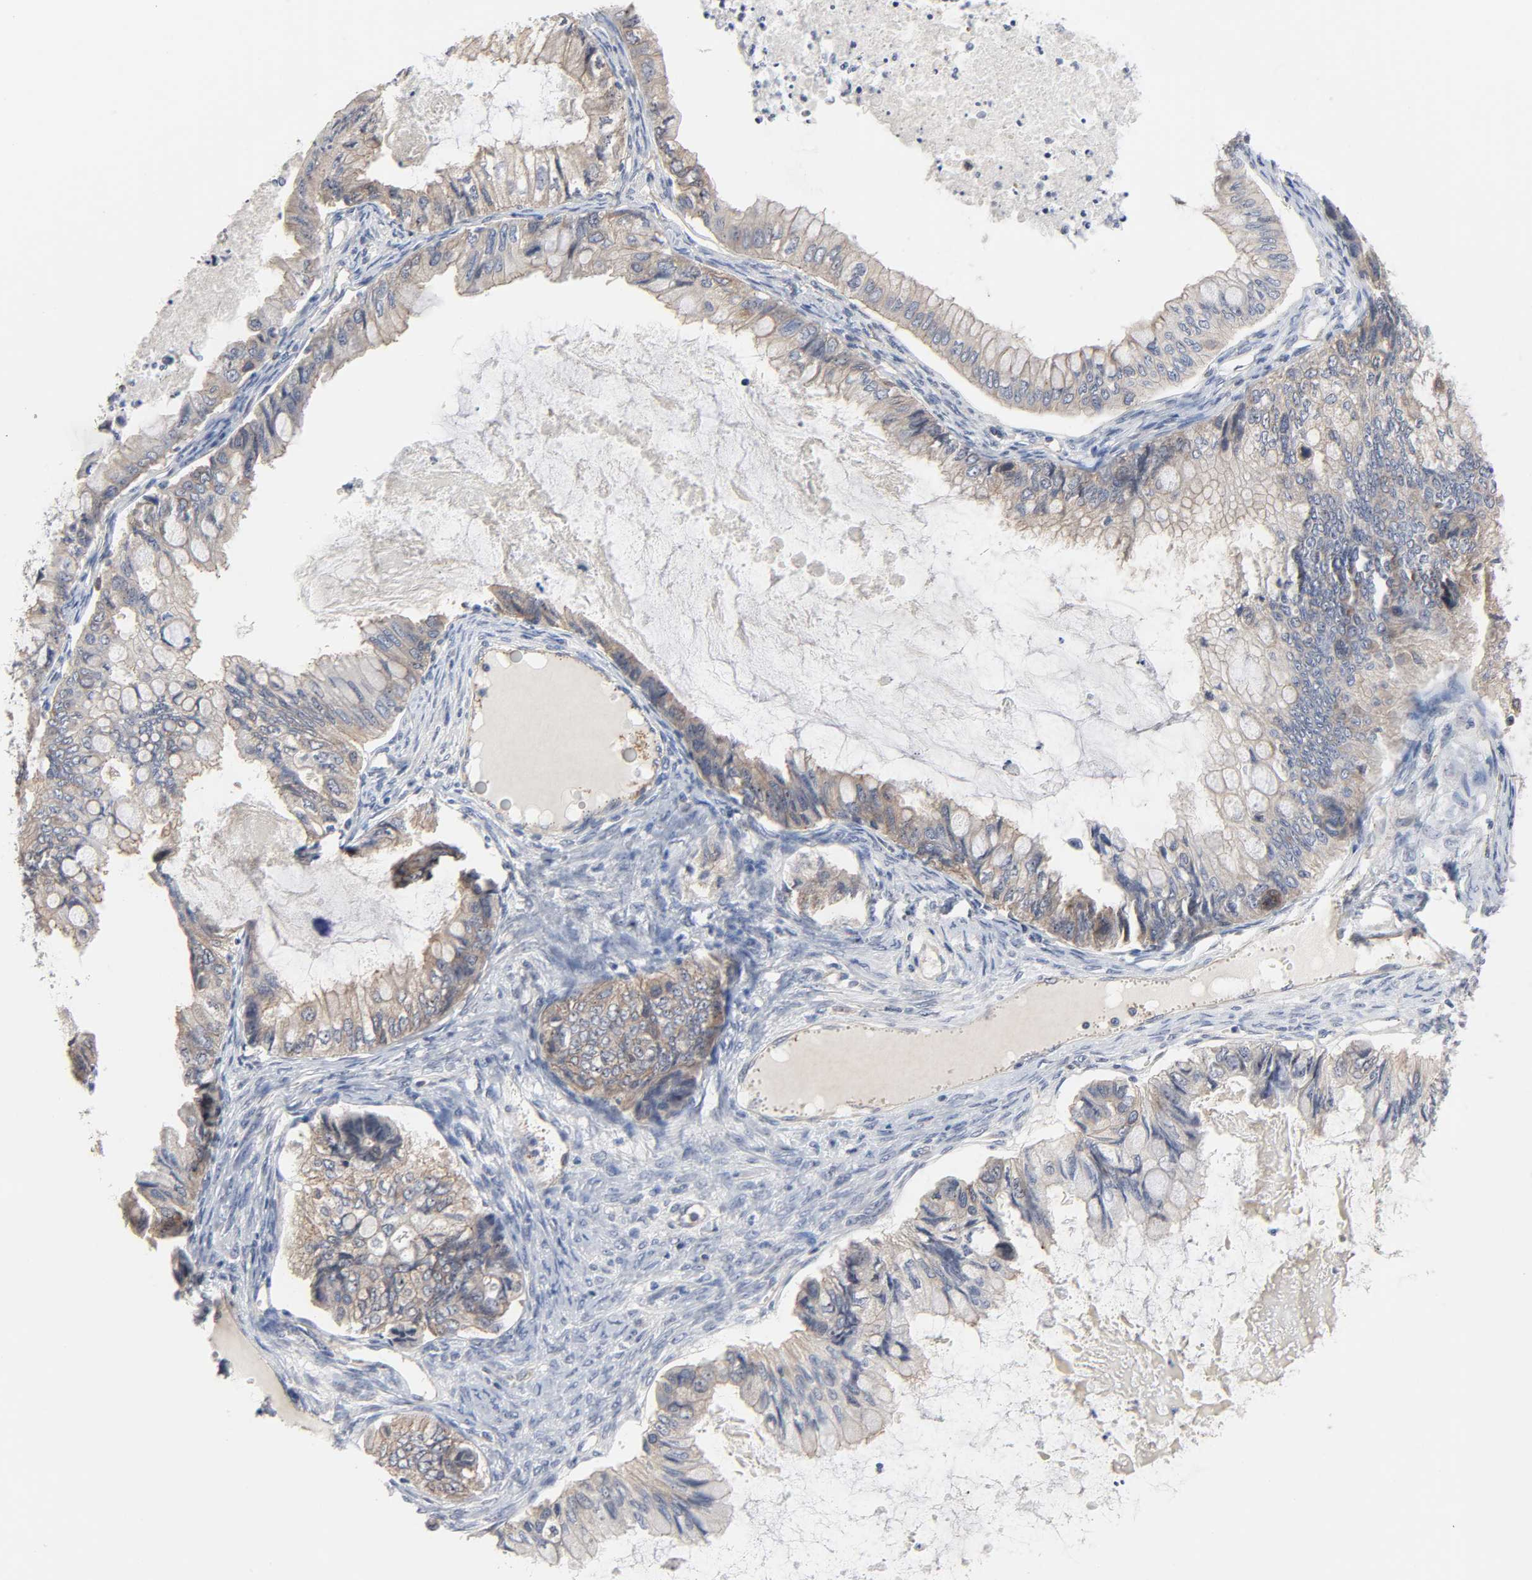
{"staining": {"intensity": "weak", "quantity": "25%-75%", "location": "cytoplasmic/membranous"}, "tissue": "ovarian cancer", "cell_type": "Tumor cells", "image_type": "cancer", "snomed": [{"axis": "morphology", "description": "Cystadenocarcinoma, mucinous, NOS"}, {"axis": "topography", "description": "Ovary"}], "caption": "The photomicrograph reveals immunohistochemical staining of mucinous cystadenocarcinoma (ovarian). There is weak cytoplasmic/membranous staining is seen in approximately 25%-75% of tumor cells.", "gene": "DDX10", "patient": {"sex": "female", "age": 80}}